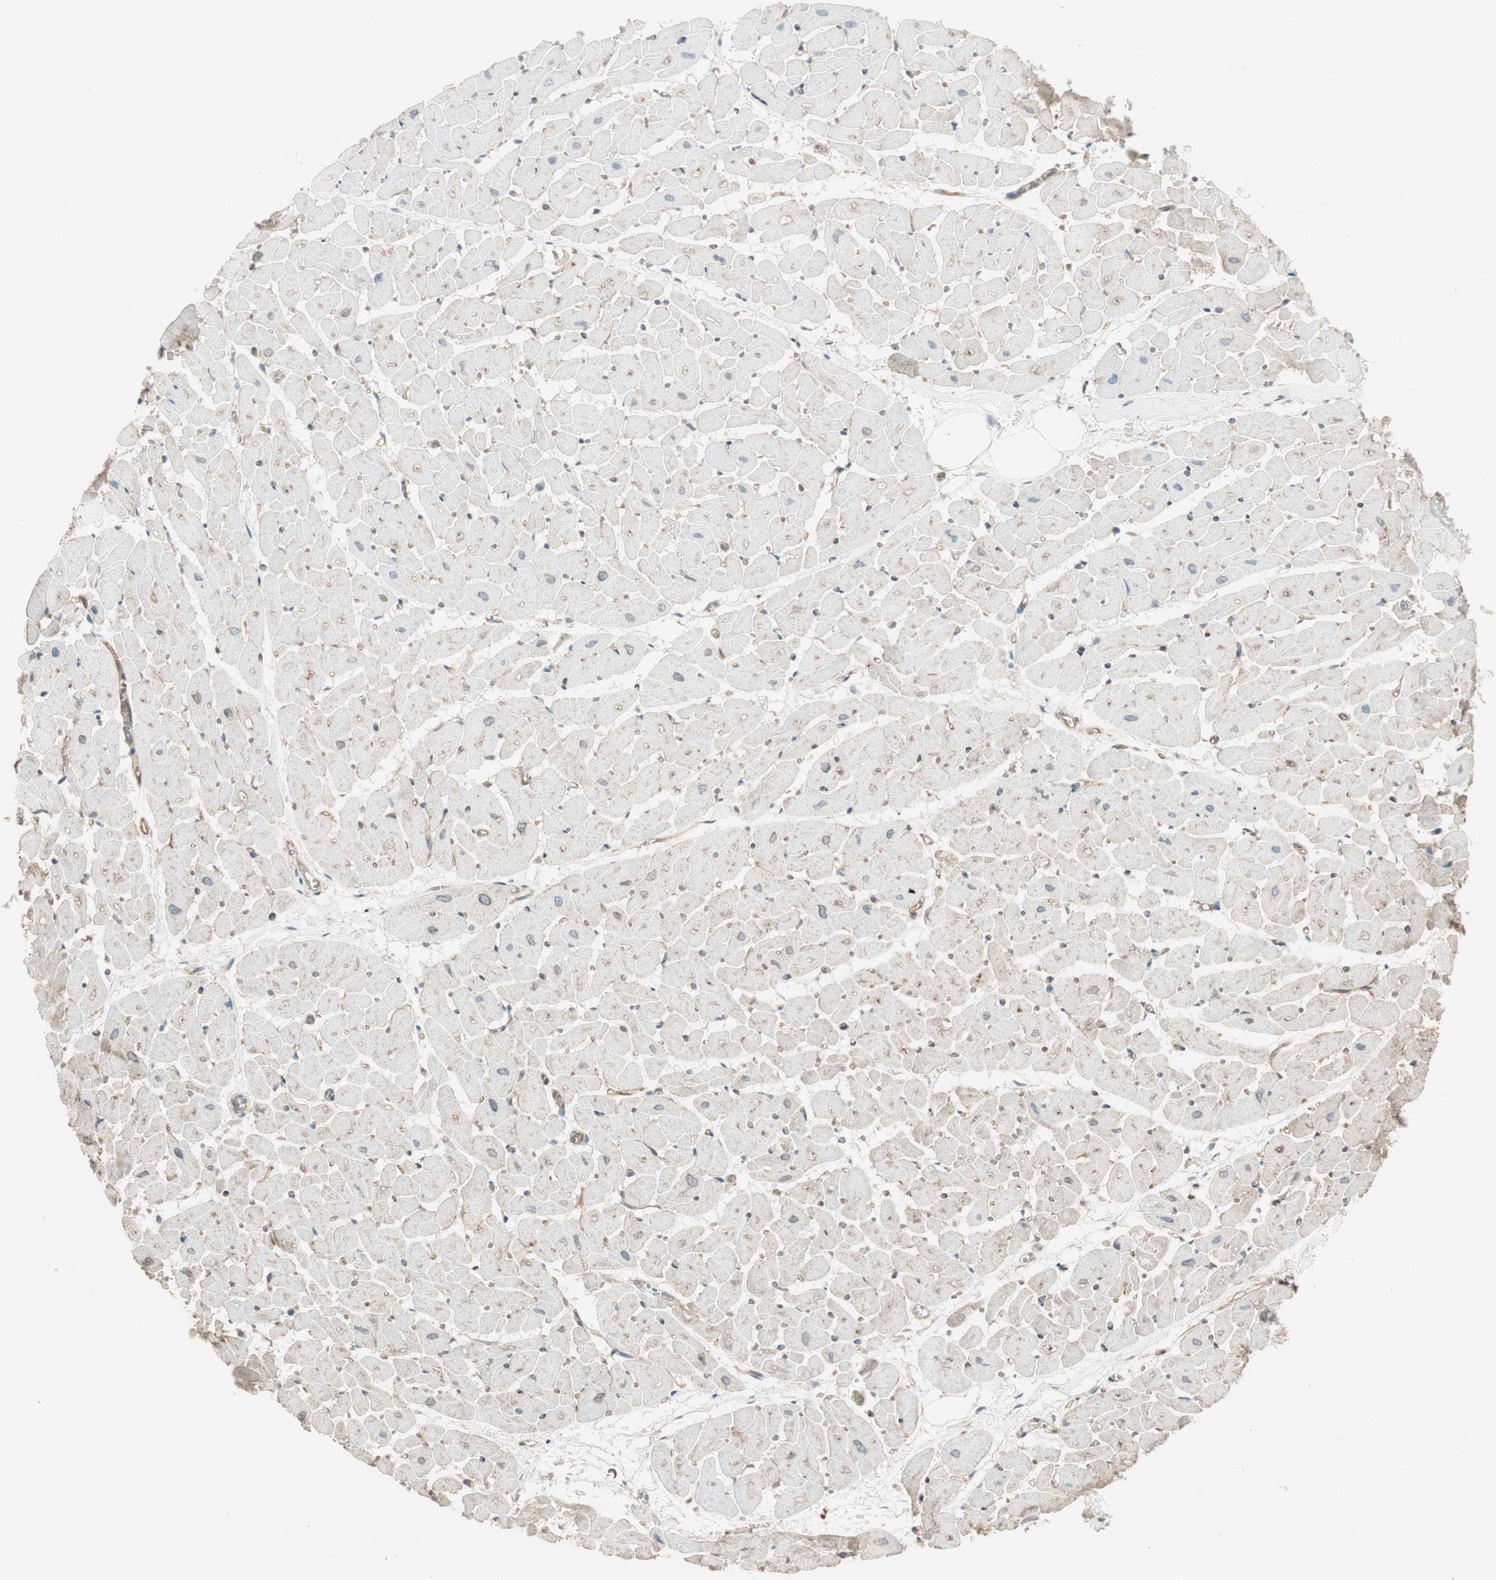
{"staining": {"intensity": "weak", "quantity": "<25%", "location": "cytoplasmic/membranous"}, "tissue": "heart muscle", "cell_type": "Cardiomyocytes", "image_type": "normal", "snomed": [{"axis": "morphology", "description": "Normal tissue, NOS"}, {"axis": "topography", "description": "Heart"}], "caption": "High magnification brightfield microscopy of normal heart muscle stained with DAB (3,3'-diaminobenzidine) (brown) and counterstained with hematoxylin (blue): cardiomyocytes show no significant positivity. (Stains: DAB immunohistochemistry with hematoxylin counter stain, Microscopy: brightfield microscopy at high magnification).", "gene": "BTN3A3", "patient": {"sex": "female", "age": 19}}